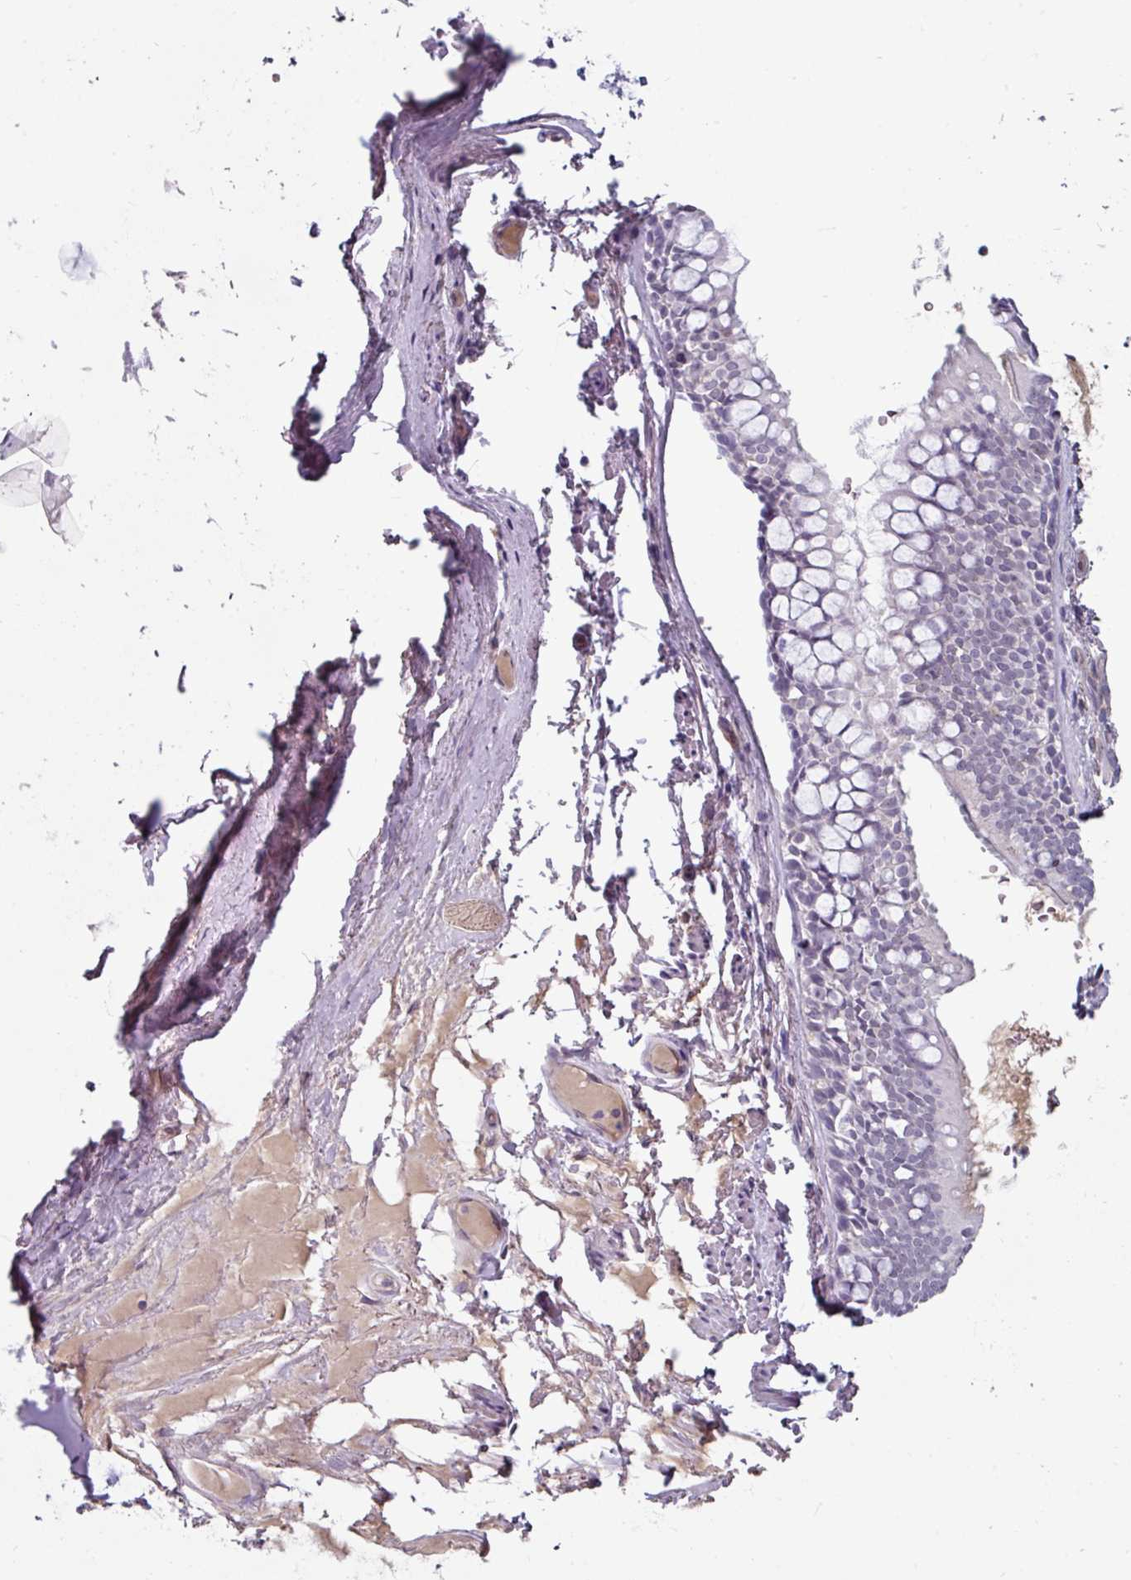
{"staining": {"intensity": "negative", "quantity": "none", "location": "none"}, "tissue": "soft tissue", "cell_type": "Chondrocytes", "image_type": "normal", "snomed": [{"axis": "morphology", "description": "Normal tissue, NOS"}, {"axis": "topography", "description": "Bronchus"}], "caption": "A micrograph of soft tissue stained for a protein reveals no brown staining in chondrocytes. (Immunohistochemistry (ihc), brightfield microscopy, high magnification).", "gene": "EYA3", "patient": {"sex": "male", "age": 70}}